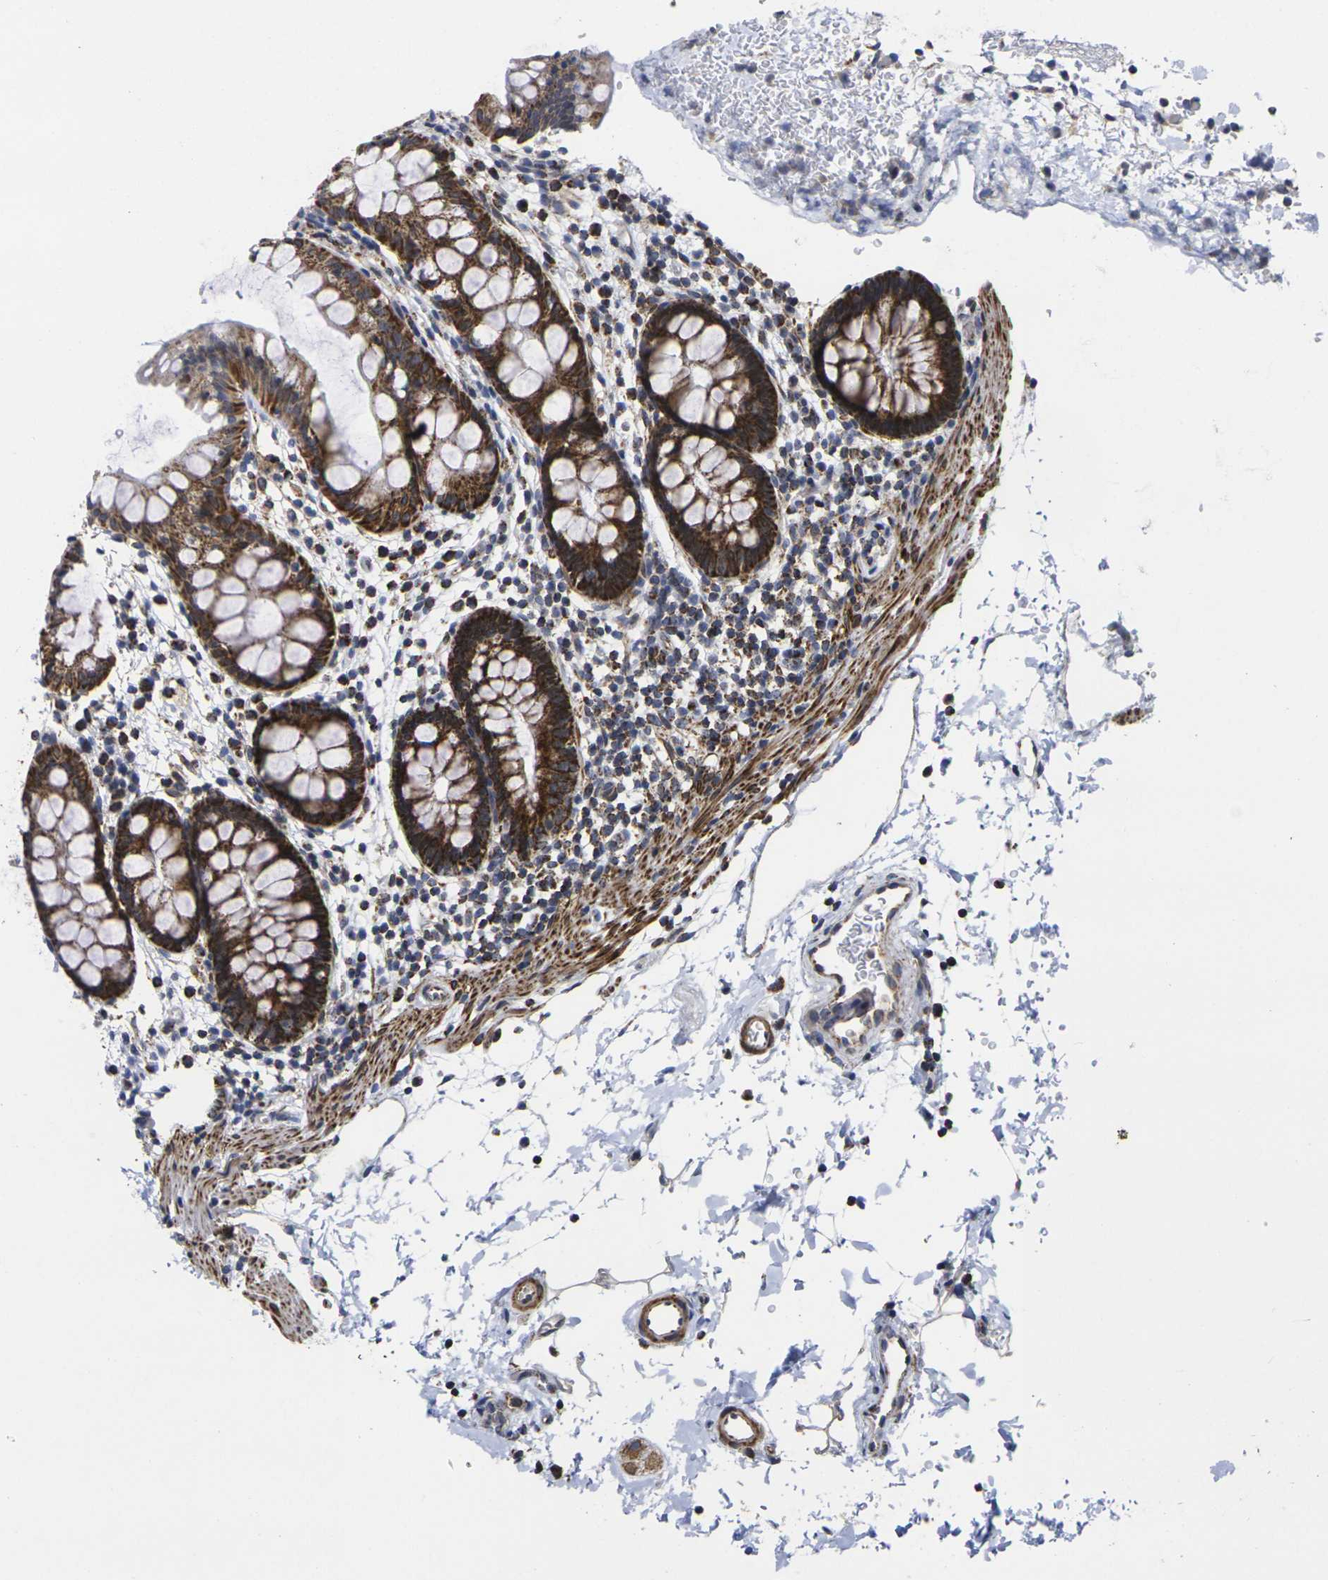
{"staining": {"intensity": "strong", "quantity": ">75%", "location": "cytoplasmic/membranous"}, "tissue": "rectum", "cell_type": "Glandular cells", "image_type": "normal", "snomed": [{"axis": "morphology", "description": "Normal tissue, NOS"}, {"axis": "topography", "description": "Rectum"}], "caption": "A brown stain highlights strong cytoplasmic/membranous staining of a protein in glandular cells of unremarkable rectum. (DAB (3,3'-diaminobenzidine) IHC with brightfield microscopy, high magnification).", "gene": "P2RY11", "patient": {"sex": "female", "age": 24}}